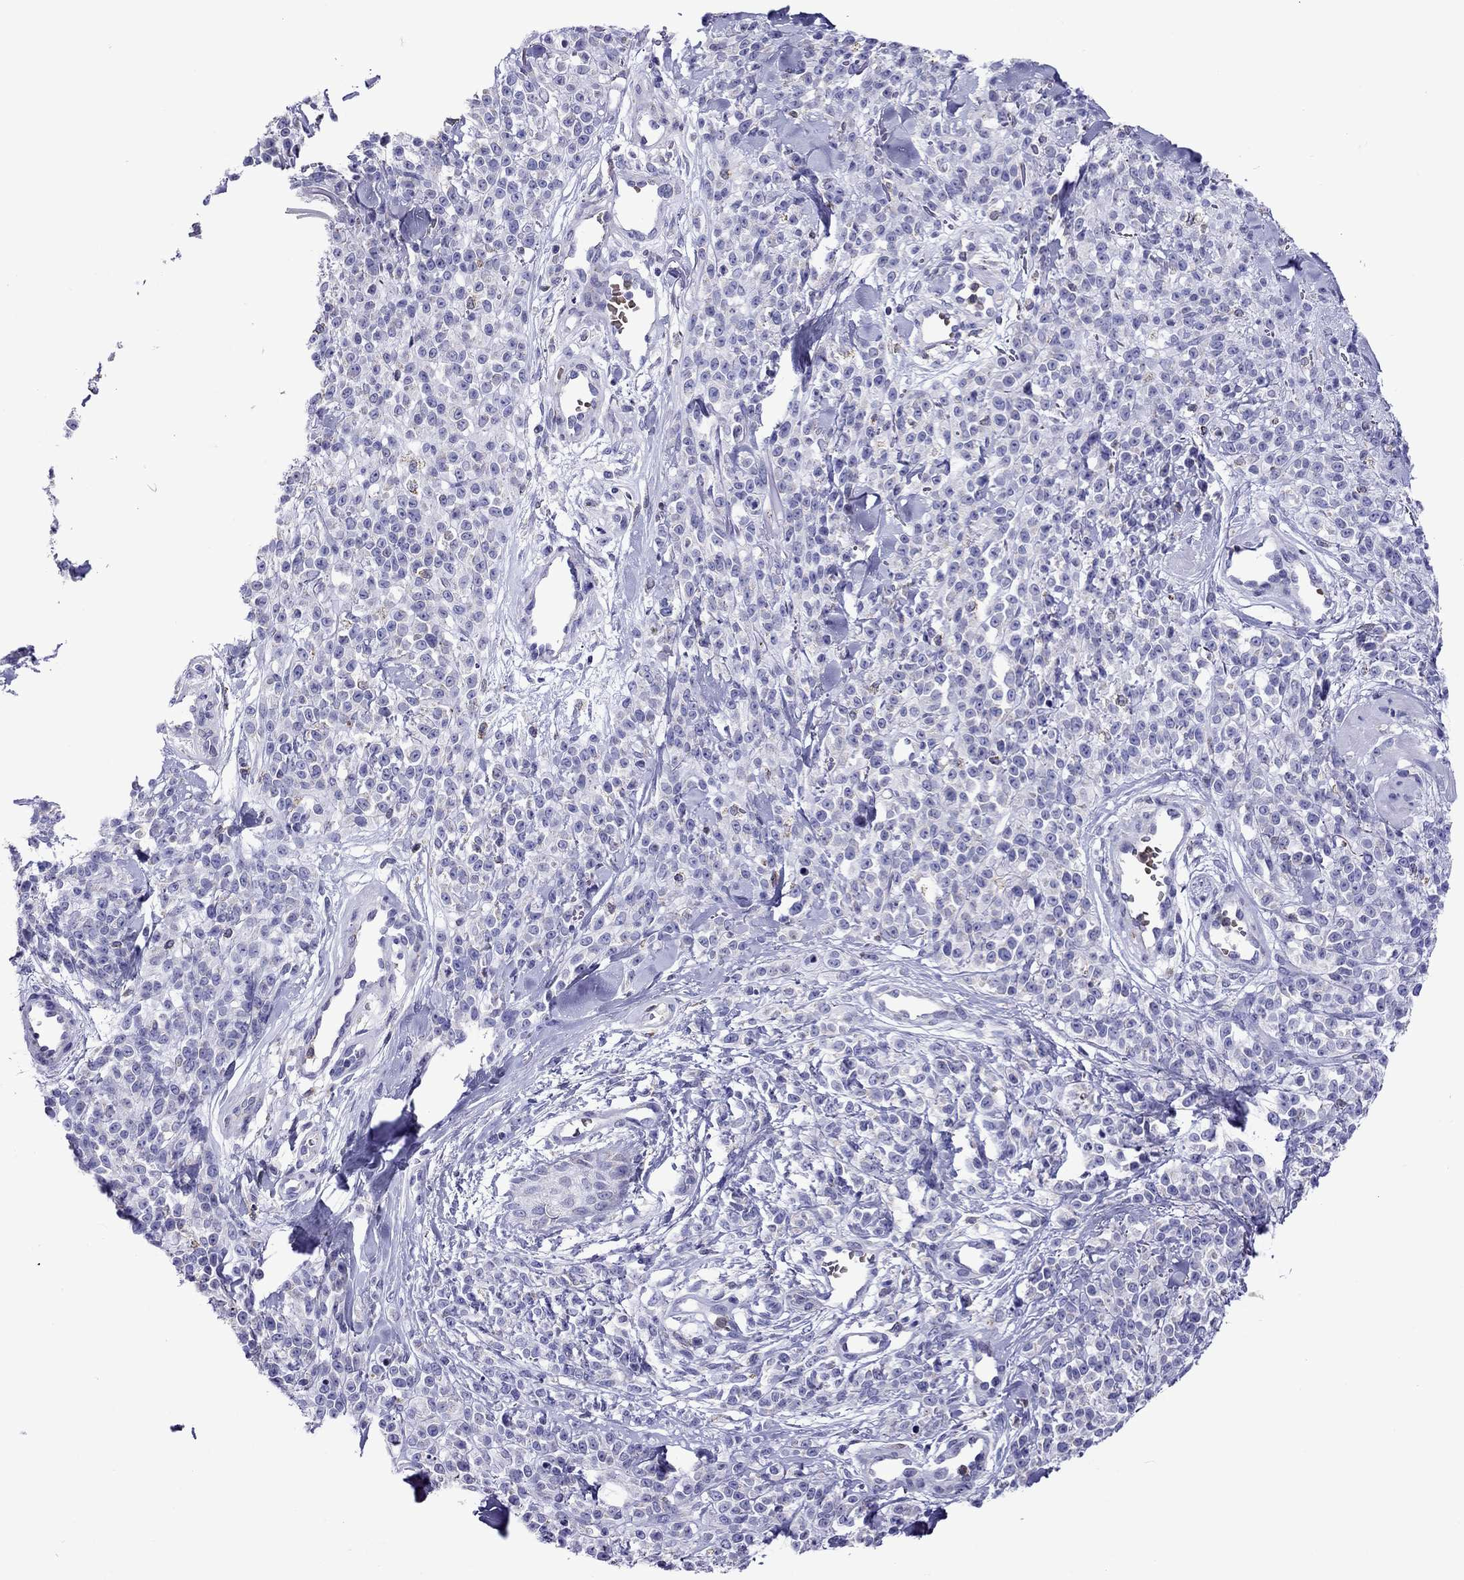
{"staining": {"intensity": "negative", "quantity": "none", "location": "none"}, "tissue": "melanoma", "cell_type": "Tumor cells", "image_type": "cancer", "snomed": [{"axis": "morphology", "description": "Malignant melanoma, NOS"}, {"axis": "topography", "description": "Skin"}, {"axis": "topography", "description": "Skin of trunk"}], "caption": "This image is of malignant melanoma stained with IHC to label a protein in brown with the nuclei are counter-stained blue. There is no positivity in tumor cells.", "gene": "SCG2", "patient": {"sex": "male", "age": 74}}